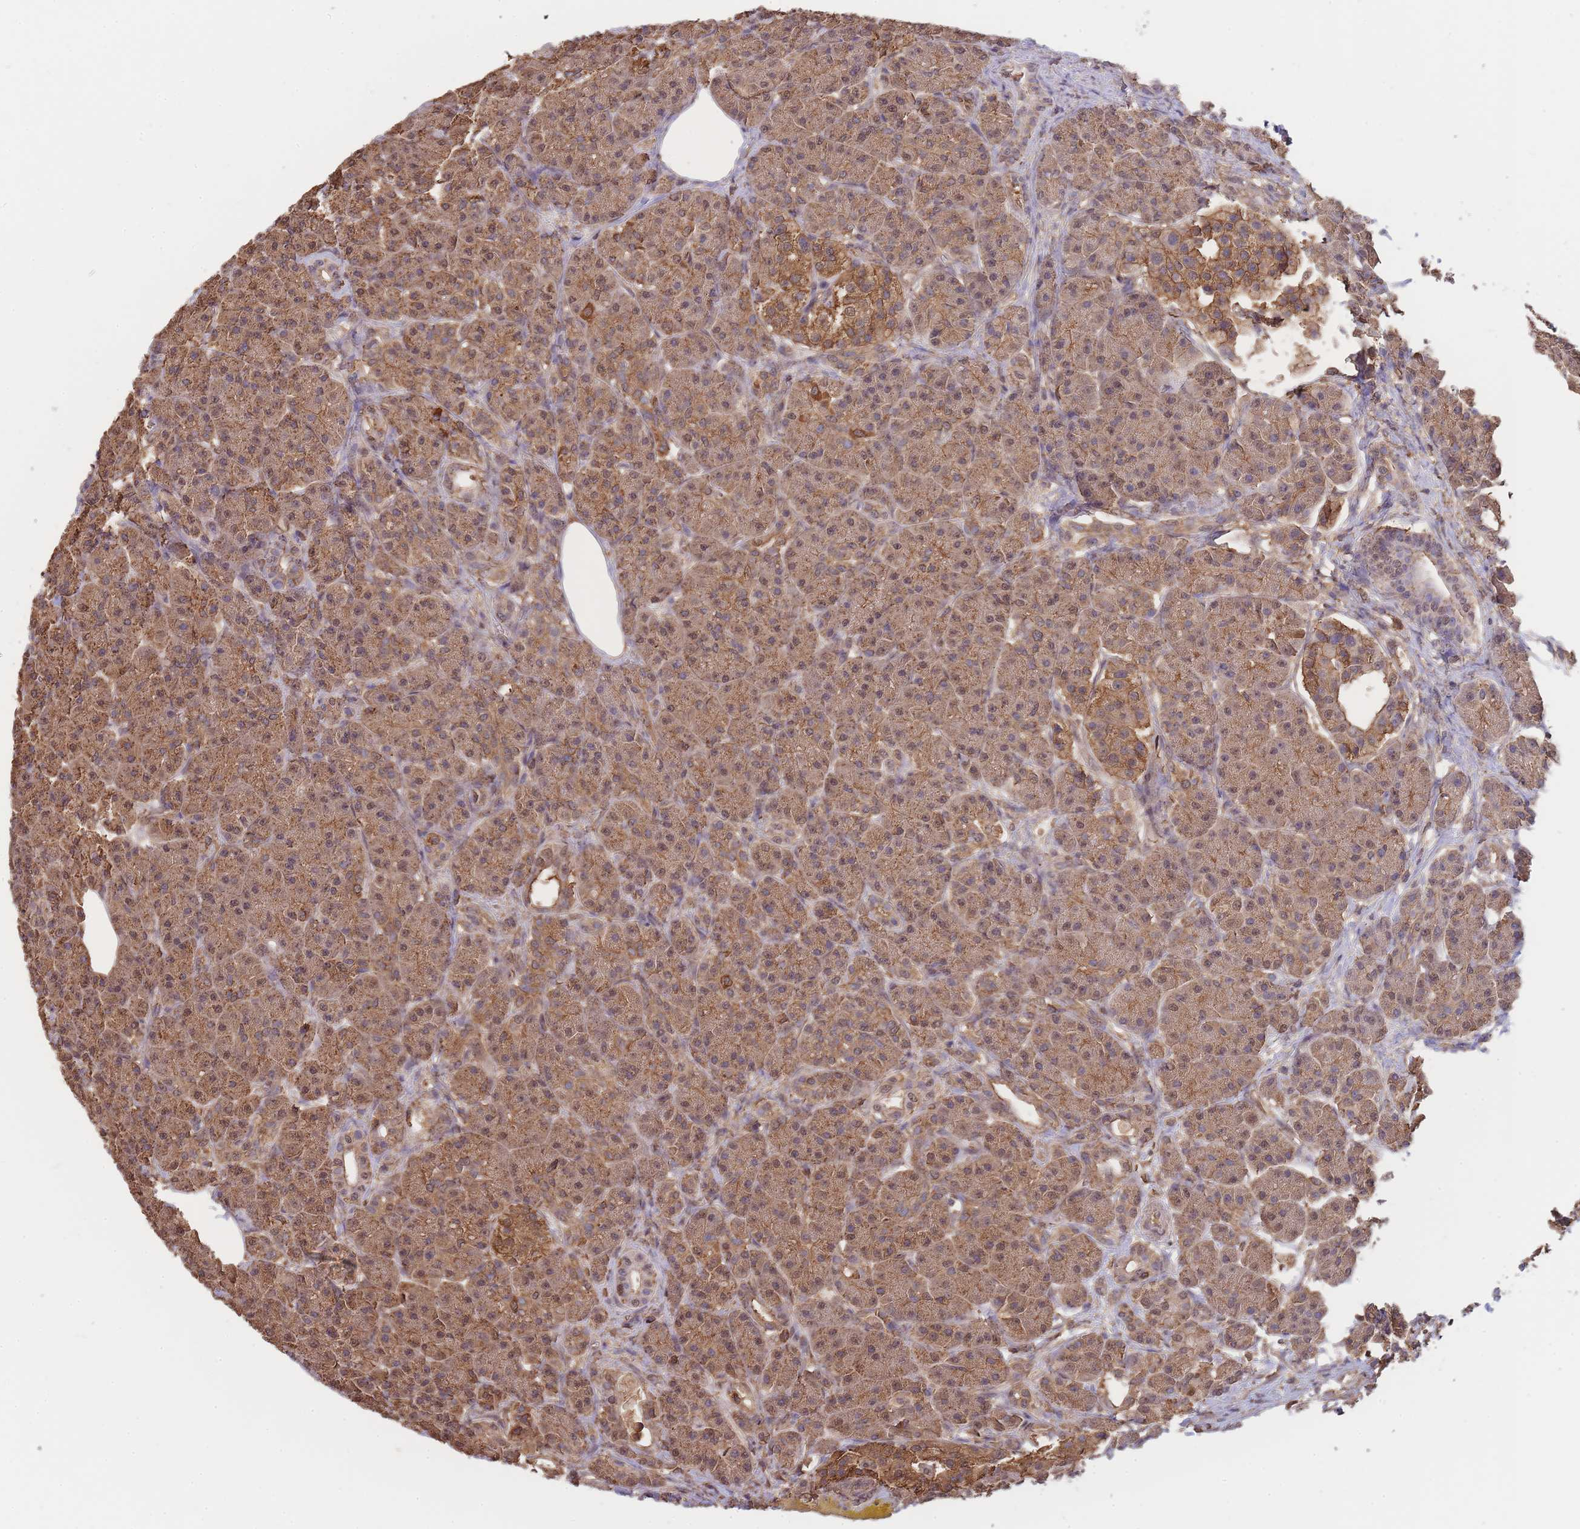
{"staining": {"intensity": "moderate", "quantity": ">75%", "location": "cytoplasmic/membranous"}, "tissue": "pancreas", "cell_type": "Exocrine glandular cells", "image_type": "normal", "snomed": [{"axis": "morphology", "description": "Normal tissue, NOS"}, {"axis": "topography", "description": "Pancreas"}], "caption": "Immunohistochemistry of benign pancreas demonstrates medium levels of moderate cytoplasmic/membranous positivity in about >75% of exocrine glandular cells.", "gene": "METRN", "patient": {"sex": "male", "age": 63}}